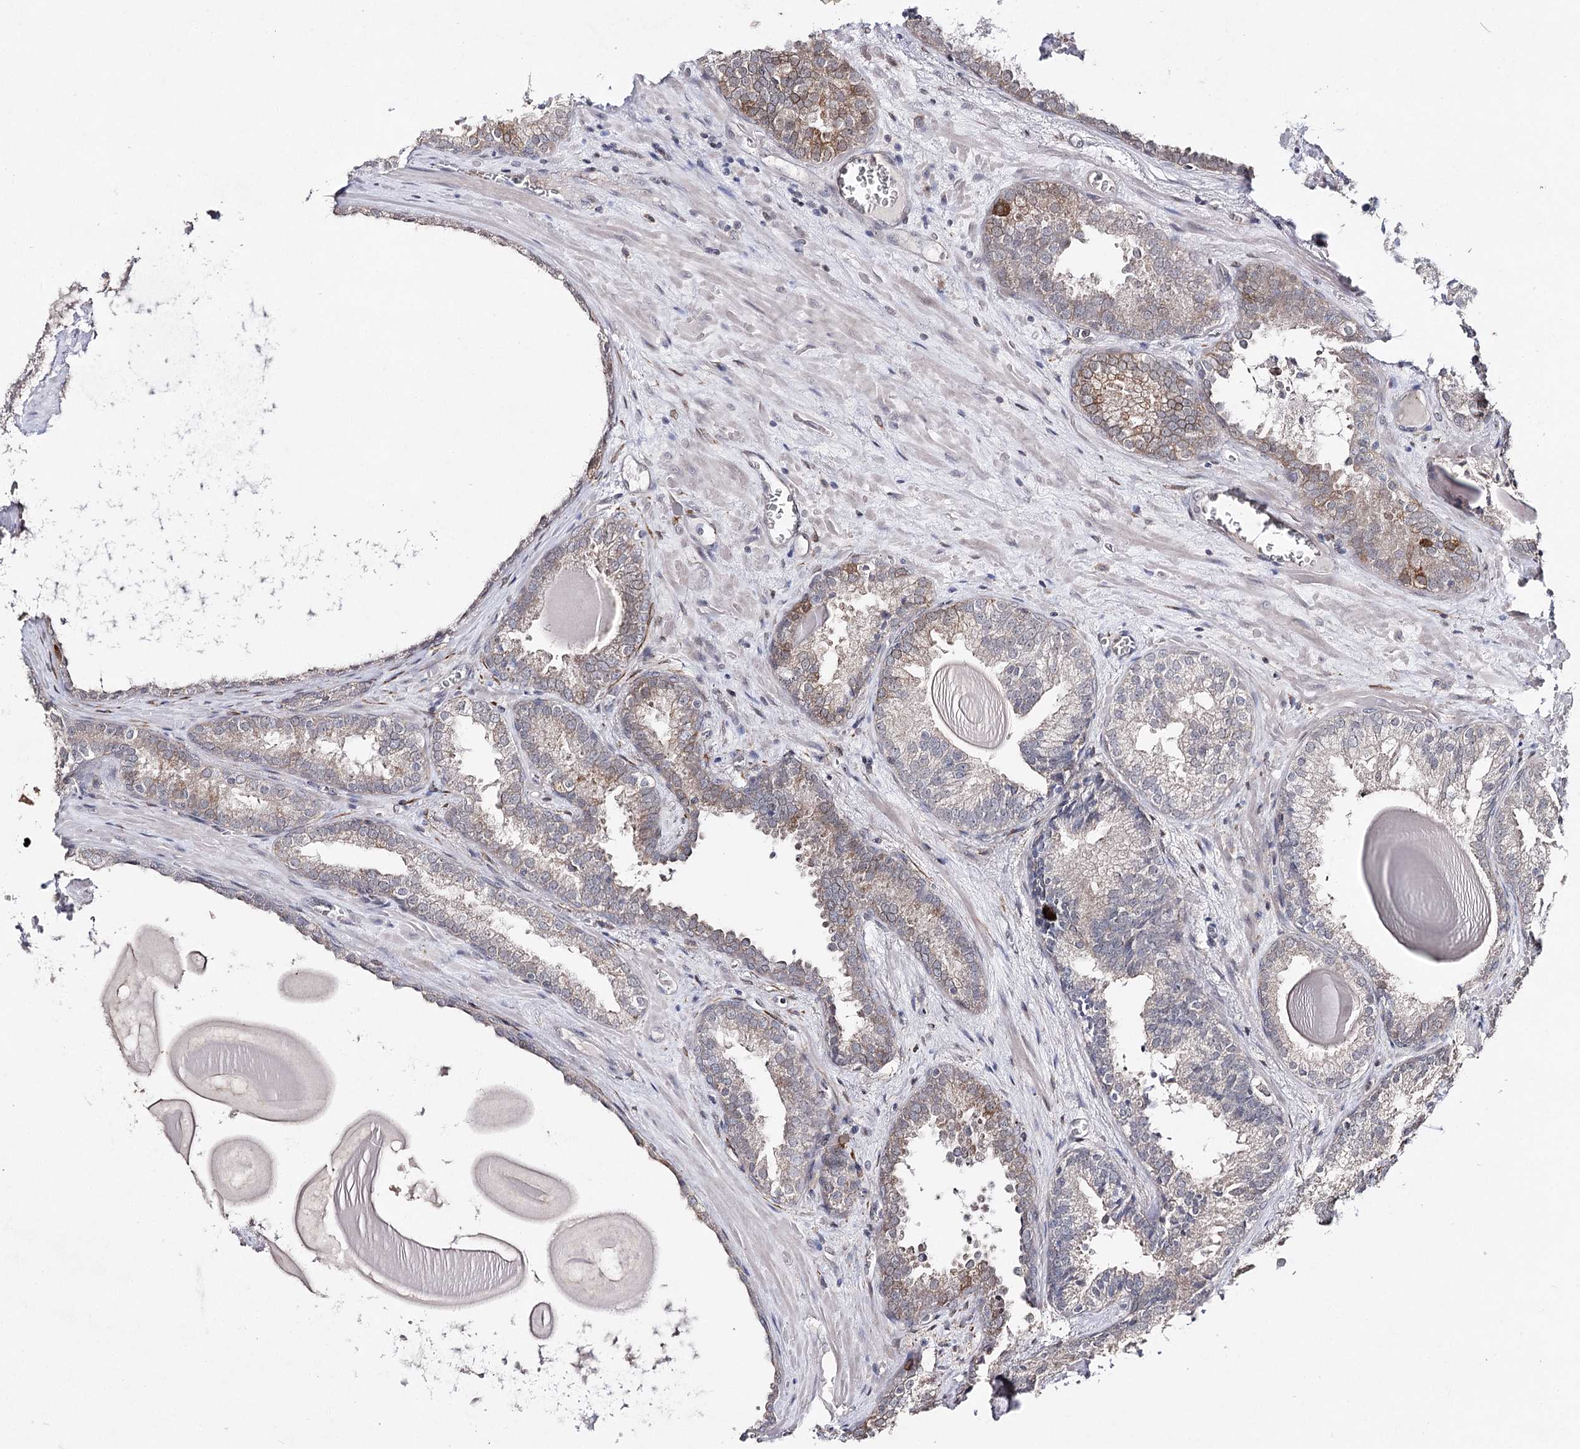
{"staining": {"intensity": "negative", "quantity": "none", "location": "none"}, "tissue": "prostate cancer", "cell_type": "Tumor cells", "image_type": "cancer", "snomed": [{"axis": "morphology", "description": "Adenocarcinoma, High grade"}, {"axis": "topography", "description": "Prostate"}], "caption": "This is an immunohistochemistry image of human prostate cancer. There is no positivity in tumor cells.", "gene": "HSD11B2", "patient": {"sex": "male", "age": 66}}